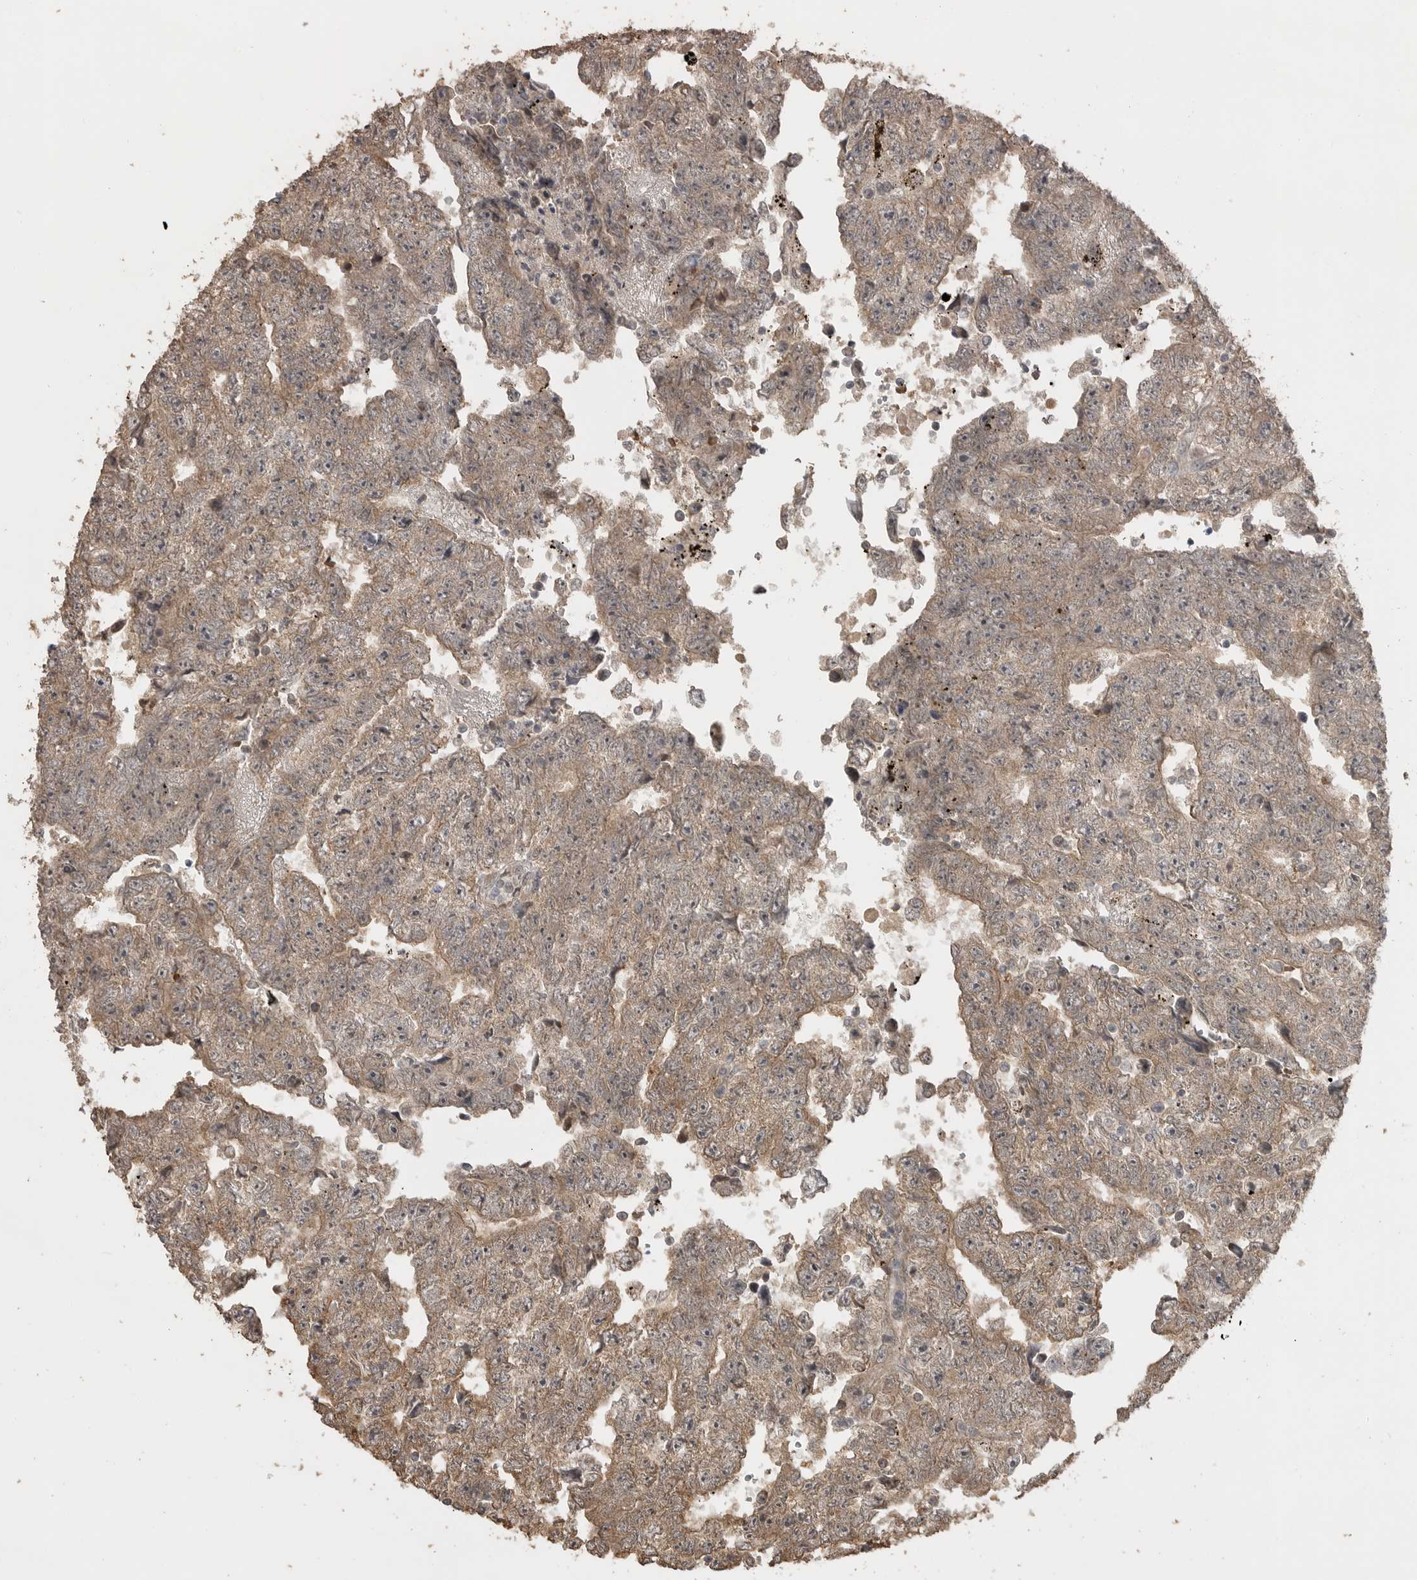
{"staining": {"intensity": "weak", "quantity": ">75%", "location": "cytoplasmic/membranous"}, "tissue": "testis cancer", "cell_type": "Tumor cells", "image_type": "cancer", "snomed": [{"axis": "morphology", "description": "Carcinoma, Embryonal, NOS"}, {"axis": "topography", "description": "Testis"}], "caption": "The histopathology image demonstrates immunohistochemical staining of testis cancer. There is weak cytoplasmic/membranous expression is identified in approximately >75% of tumor cells. (DAB (3,3'-diaminobenzidine) = brown stain, brightfield microscopy at high magnification).", "gene": "LLGL1", "patient": {"sex": "male", "age": 25}}